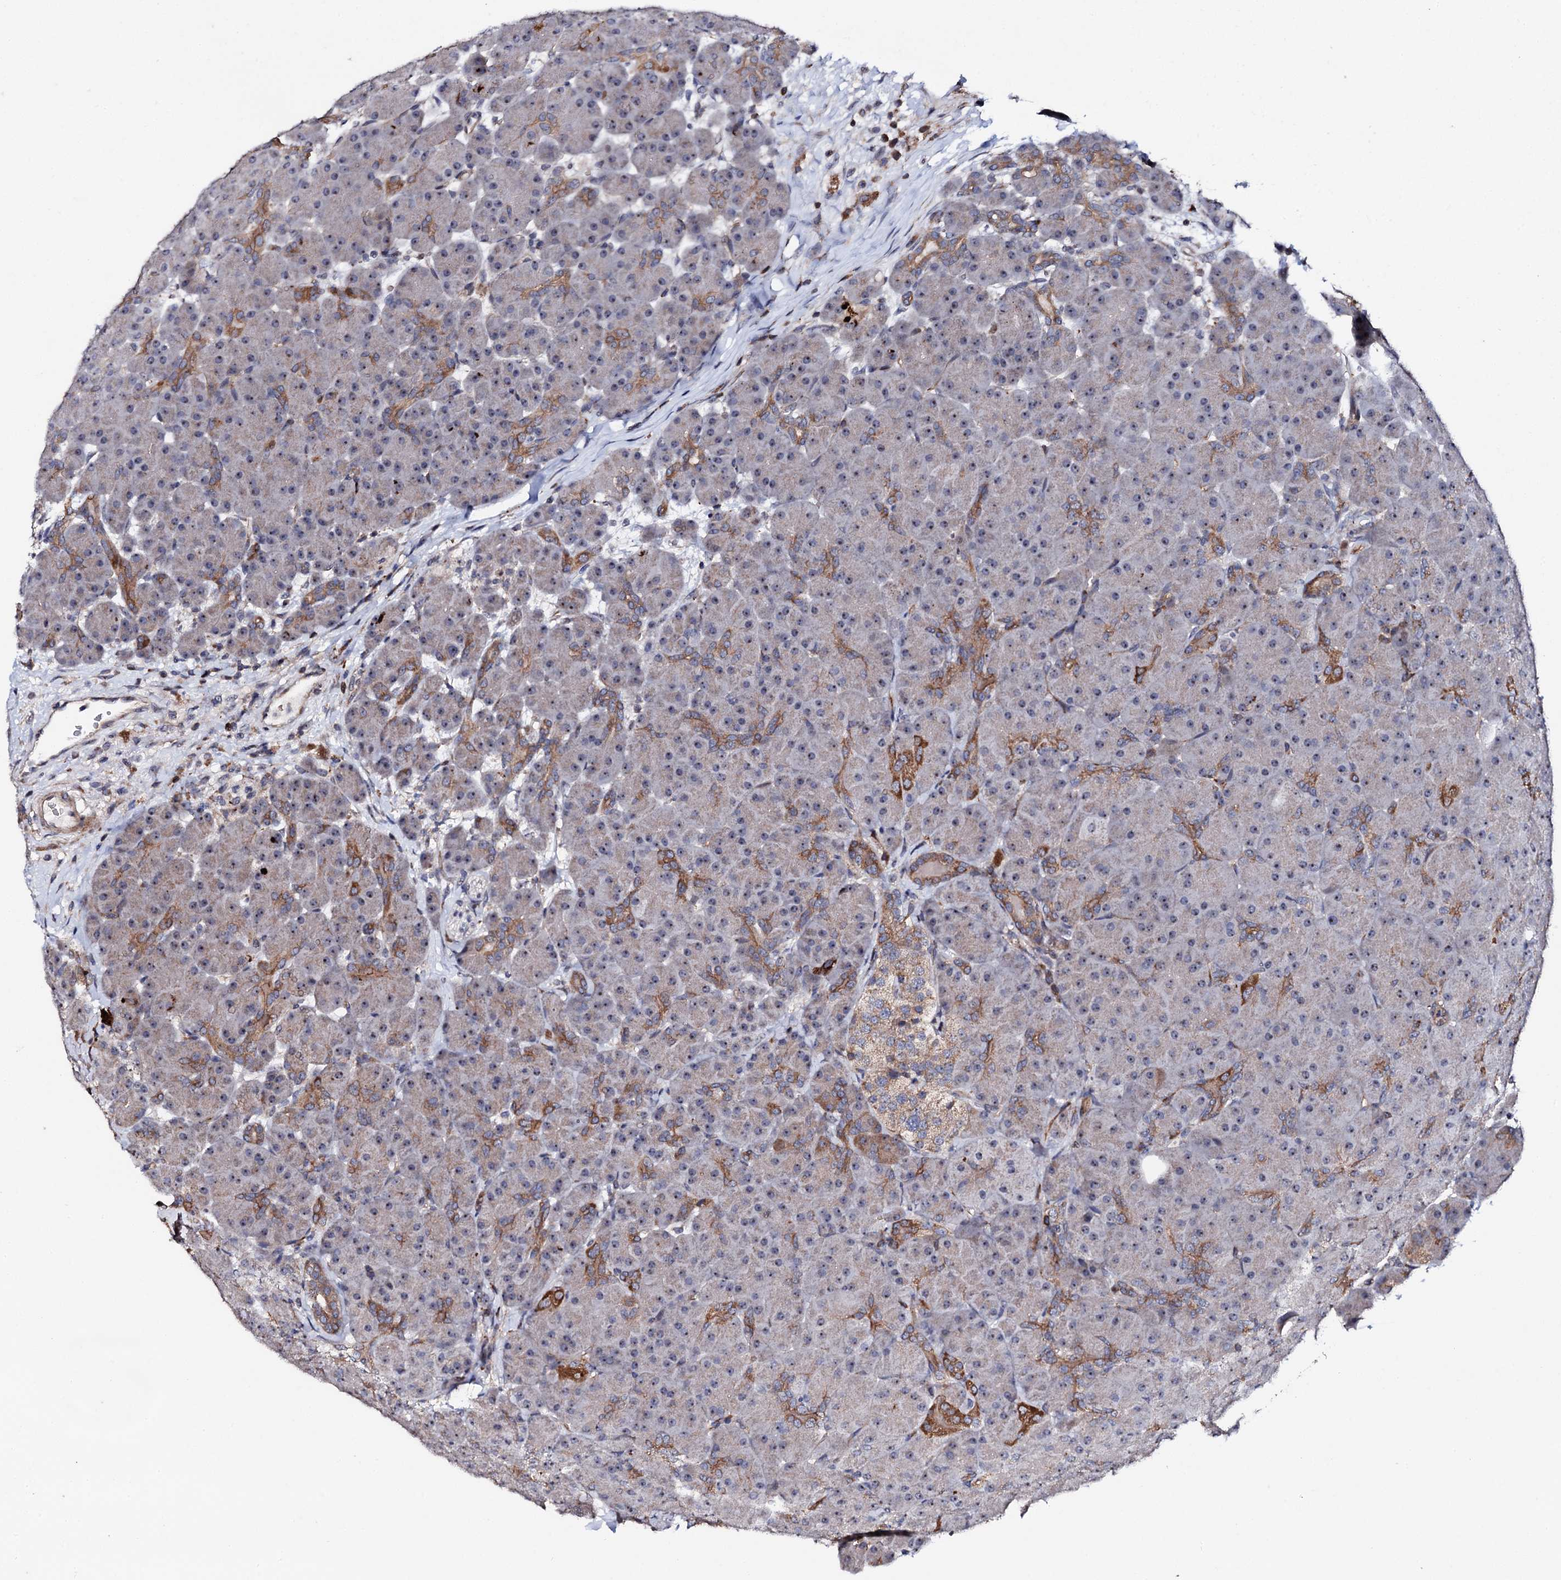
{"staining": {"intensity": "strong", "quantity": "<25%", "location": "cytoplasmic/membranous"}, "tissue": "pancreas", "cell_type": "Exocrine glandular cells", "image_type": "normal", "snomed": [{"axis": "morphology", "description": "Normal tissue, NOS"}, {"axis": "topography", "description": "Pancreas"}], "caption": "Normal pancreas demonstrates strong cytoplasmic/membranous staining in approximately <25% of exocrine glandular cells, visualized by immunohistochemistry. (DAB IHC with brightfield microscopy, high magnification).", "gene": "GTPBP4", "patient": {"sex": "male", "age": 66}}